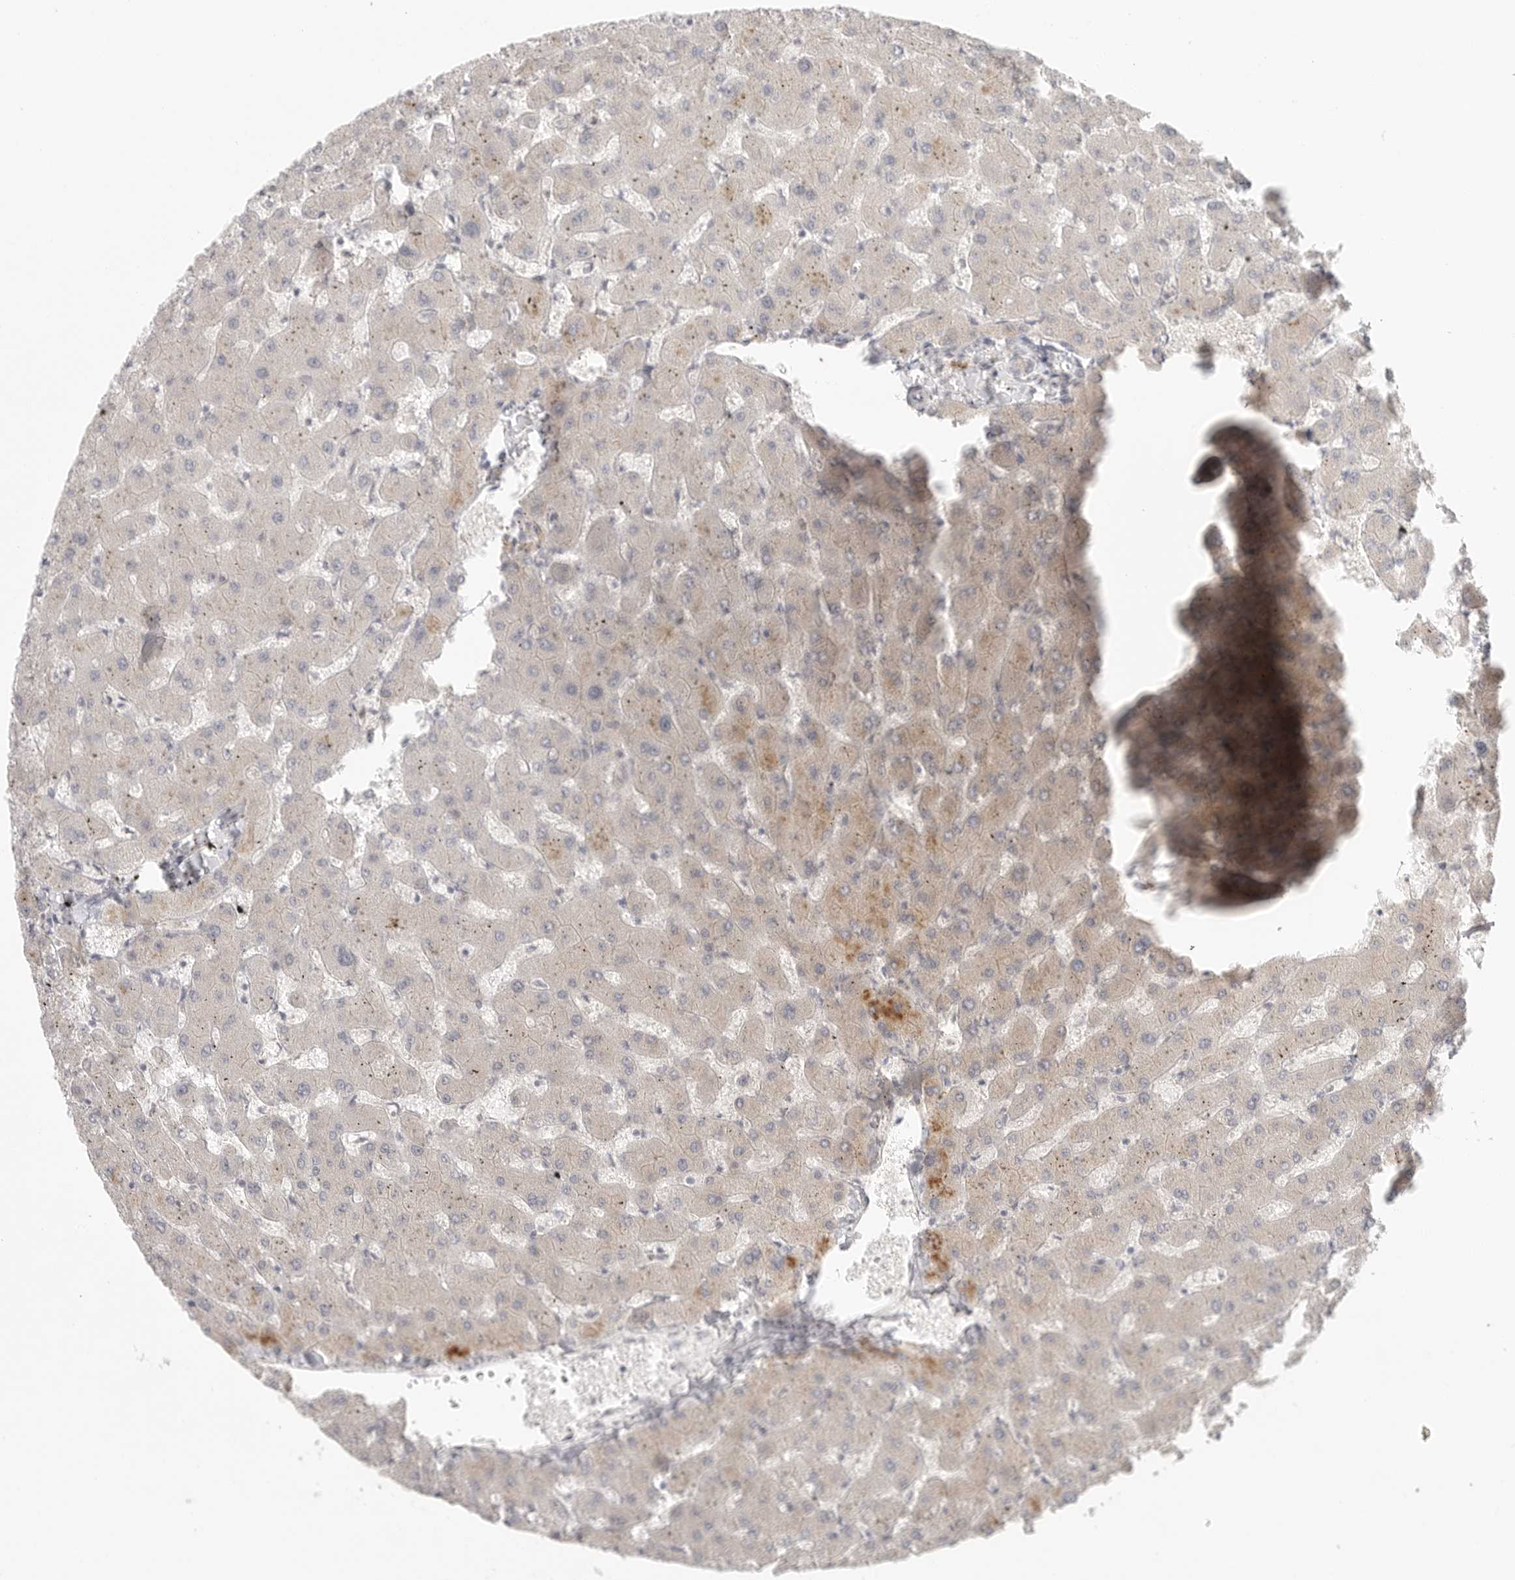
{"staining": {"intensity": "negative", "quantity": "none", "location": "none"}, "tissue": "liver", "cell_type": "Cholangiocytes", "image_type": "normal", "snomed": [{"axis": "morphology", "description": "Normal tissue, NOS"}, {"axis": "topography", "description": "Liver"}], "caption": "Immunohistochemical staining of normal liver displays no significant positivity in cholangiocytes. (DAB (3,3'-diaminobenzidine) immunohistochemistry (IHC), high magnification).", "gene": "HDAC6", "patient": {"sex": "female", "age": 63}}